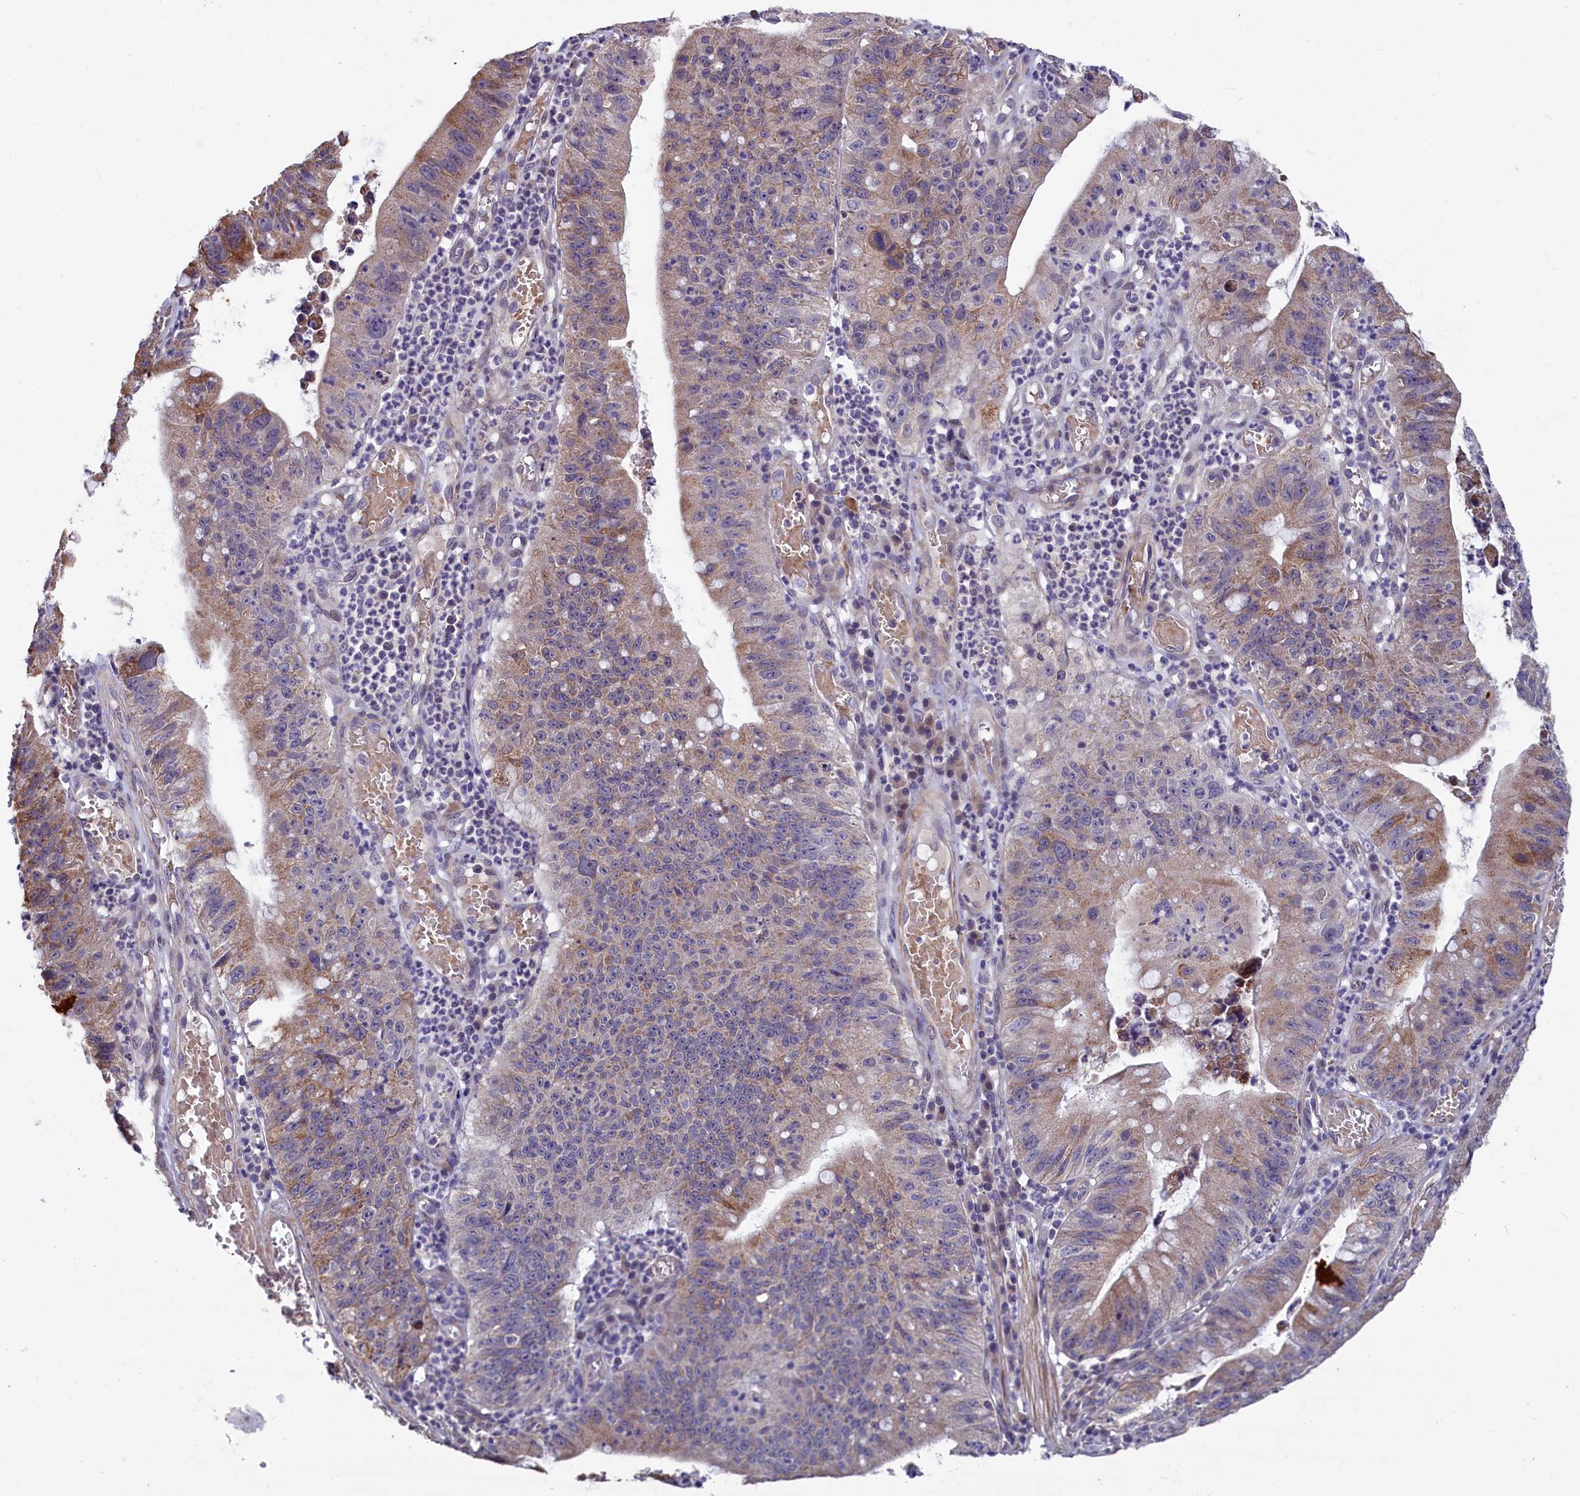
{"staining": {"intensity": "moderate", "quantity": ">75%", "location": "cytoplasmic/membranous"}, "tissue": "stomach cancer", "cell_type": "Tumor cells", "image_type": "cancer", "snomed": [{"axis": "morphology", "description": "Adenocarcinoma, NOS"}, {"axis": "topography", "description": "Stomach"}], "caption": "Stomach adenocarcinoma was stained to show a protein in brown. There is medium levels of moderate cytoplasmic/membranous positivity in approximately >75% of tumor cells.", "gene": "SLC39A6", "patient": {"sex": "male", "age": 59}}